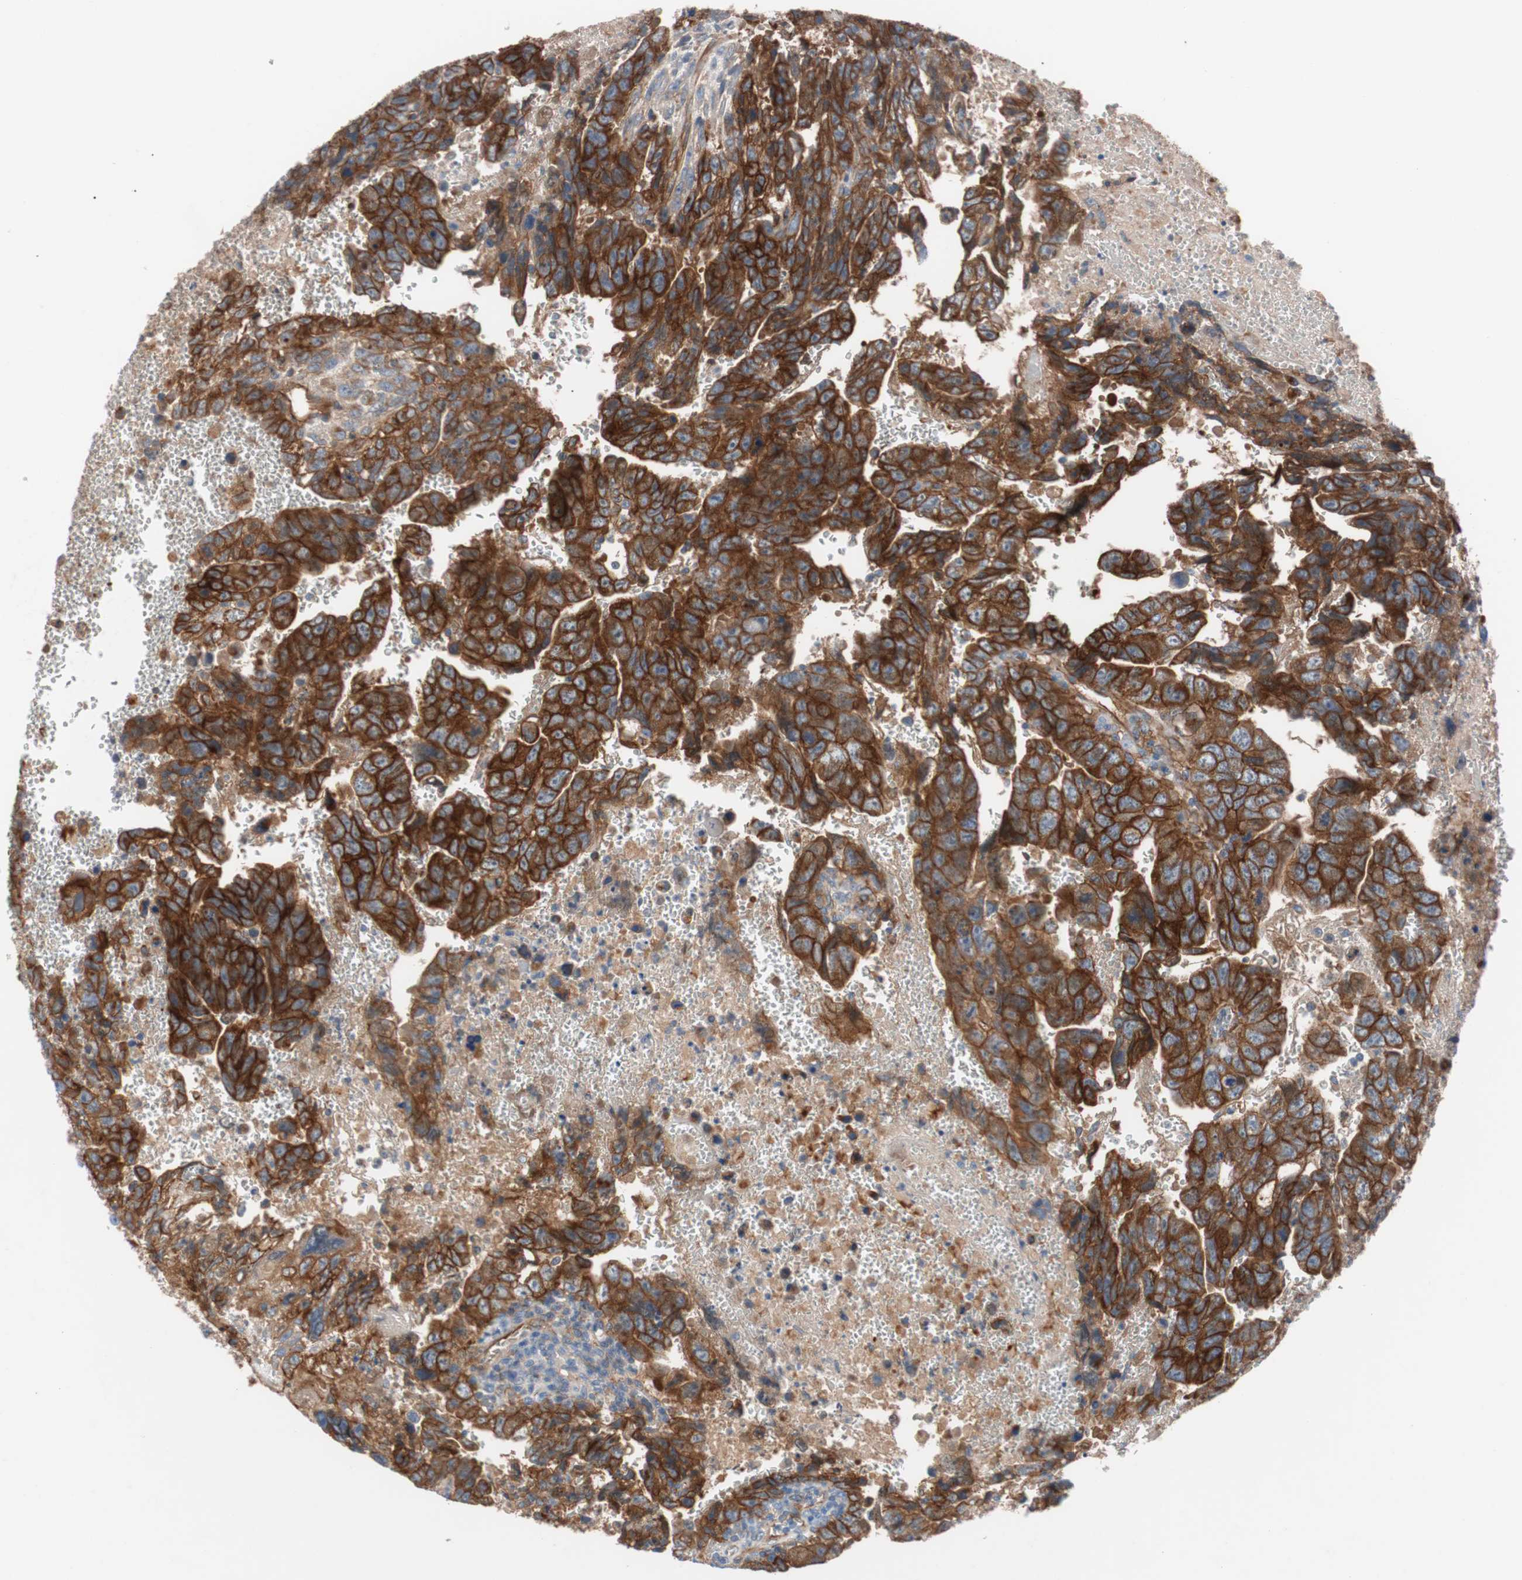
{"staining": {"intensity": "strong", "quantity": ">75%", "location": "cytoplasmic/membranous"}, "tissue": "testis cancer", "cell_type": "Tumor cells", "image_type": "cancer", "snomed": [{"axis": "morphology", "description": "Carcinoma, Embryonal, NOS"}, {"axis": "topography", "description": "Testis"}], "caption": "Brown immunohistochemical staining in testis embryonal carcinoma demonstrates strong cytoplasmic/membranous expression in about >75% of tumor cells.", "gene": "SPINT1", "patient": {"sex": "male", "age": 28}}